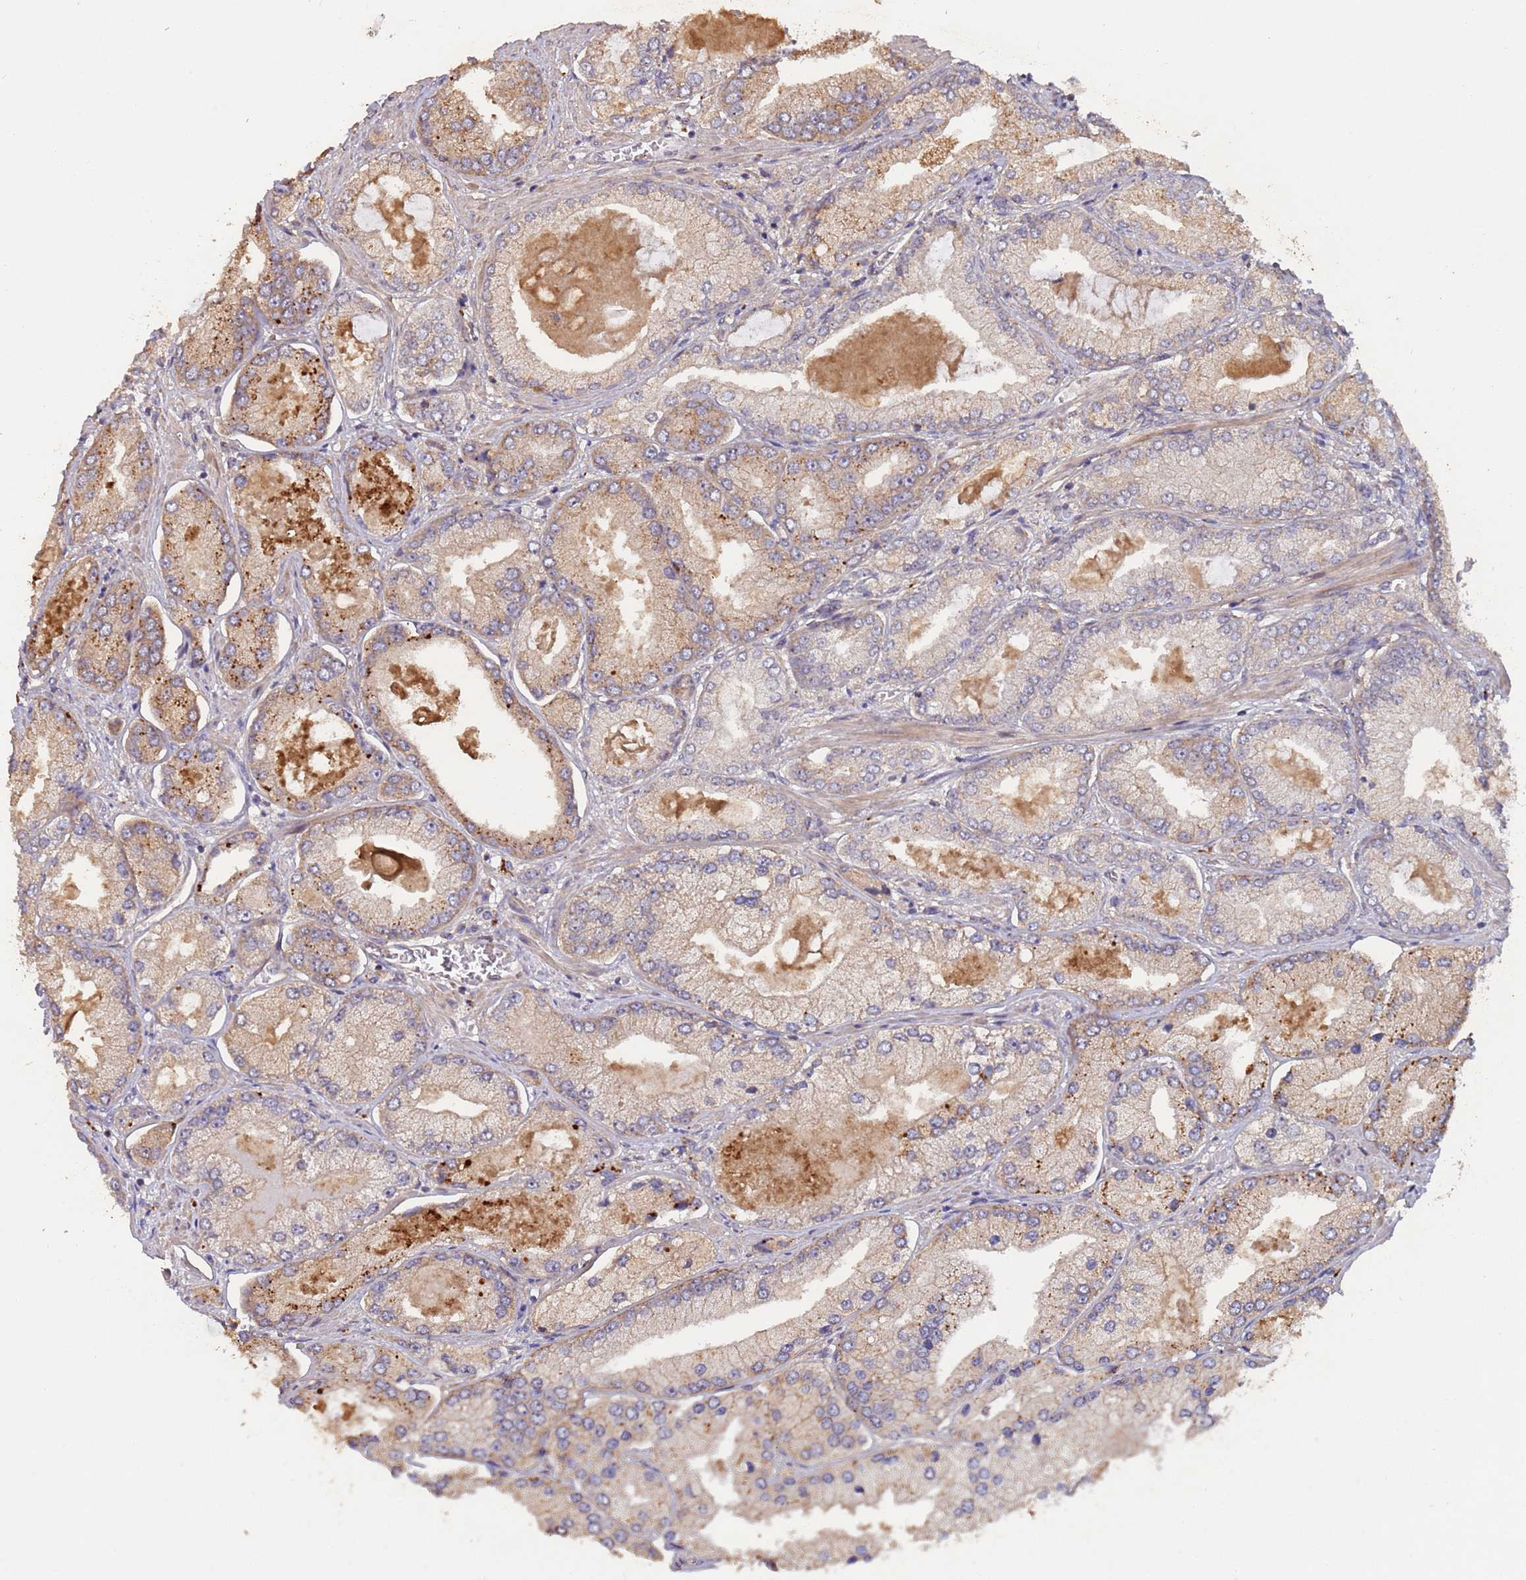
{"staining": {"intensity": "moderate", "quantity": "<25%", "location": "cytoplasmic/membranous"}, "tissue": "prostate cancer", "cell_type": "Tumor cells", "image_type": "cancer", "snomed": [{"axis": "morphology", "description": "Adenocarcinoma, High grade"}, {"axis": "topography", "description": "Prostate"}], "caption": "Human prostate cancer stained with a brown dye exhibits moderate cytoplasmic/membranous positive positivity in about <25% of tumor cells.", "gene": "KANSL1L", "patient": {"sex": "male", "age": 68}}